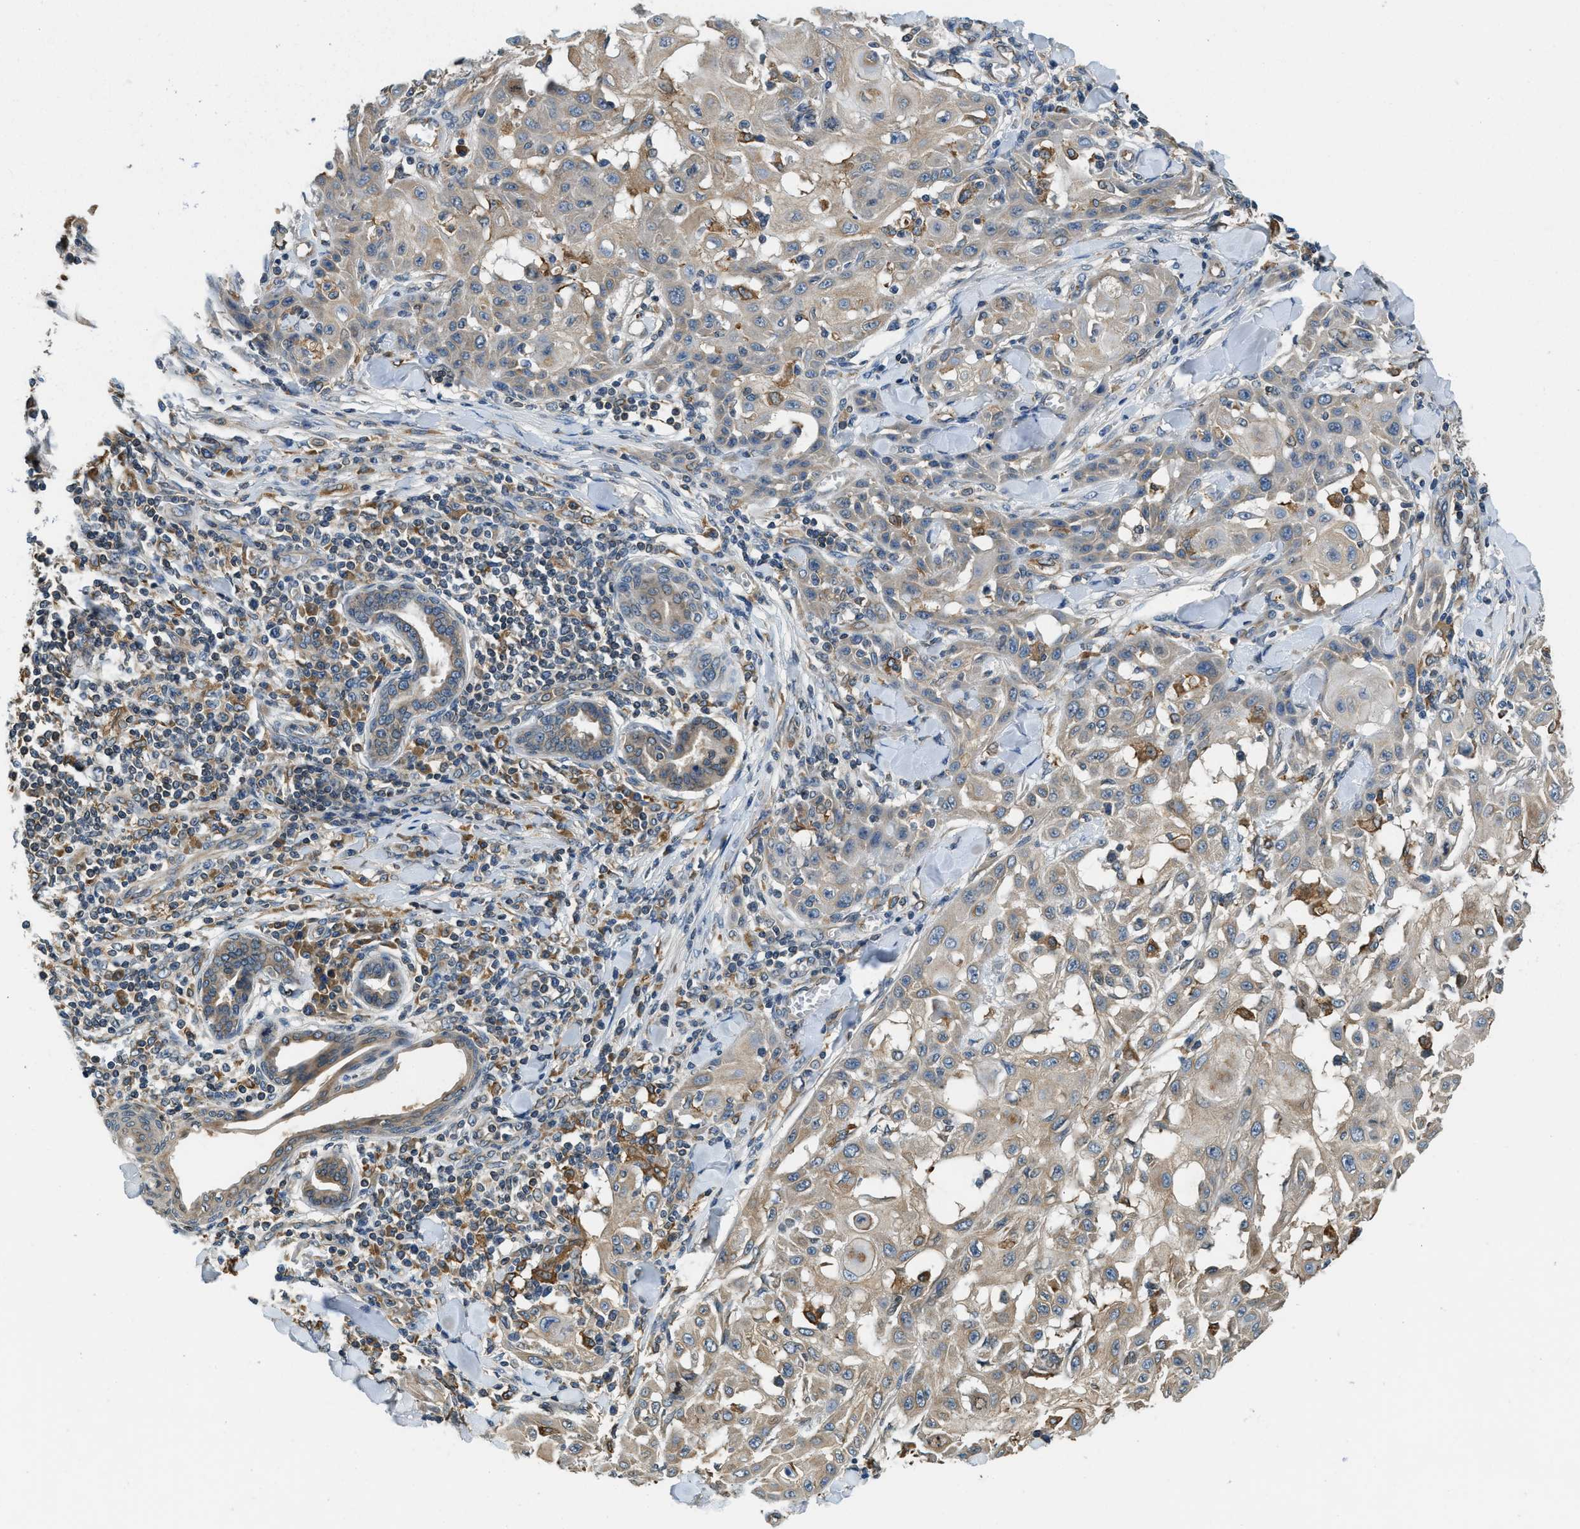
{"staining": {"intensity": "weak", "quantity": ">75%", "location": "cytoplasmic/membranous"}, "tissue": "skin cancer", "cell_type": "Tumor cells", "image_type": "cancer", "snomed": [{"axis": "morphology", "description": "Squamous cell carcinoma, NOS"}, {"axis": "topography", "description": "Skin"}], "caption": "A high-resolution photomicrograph shows IHC staining of skin squamous cell carcinoma, which demonstrates weak cytoplasmic/membranous positivity in about >75% of tumor cells.", "gene": "BCAP31", "patient": {"sex": "male", "age": 24}}